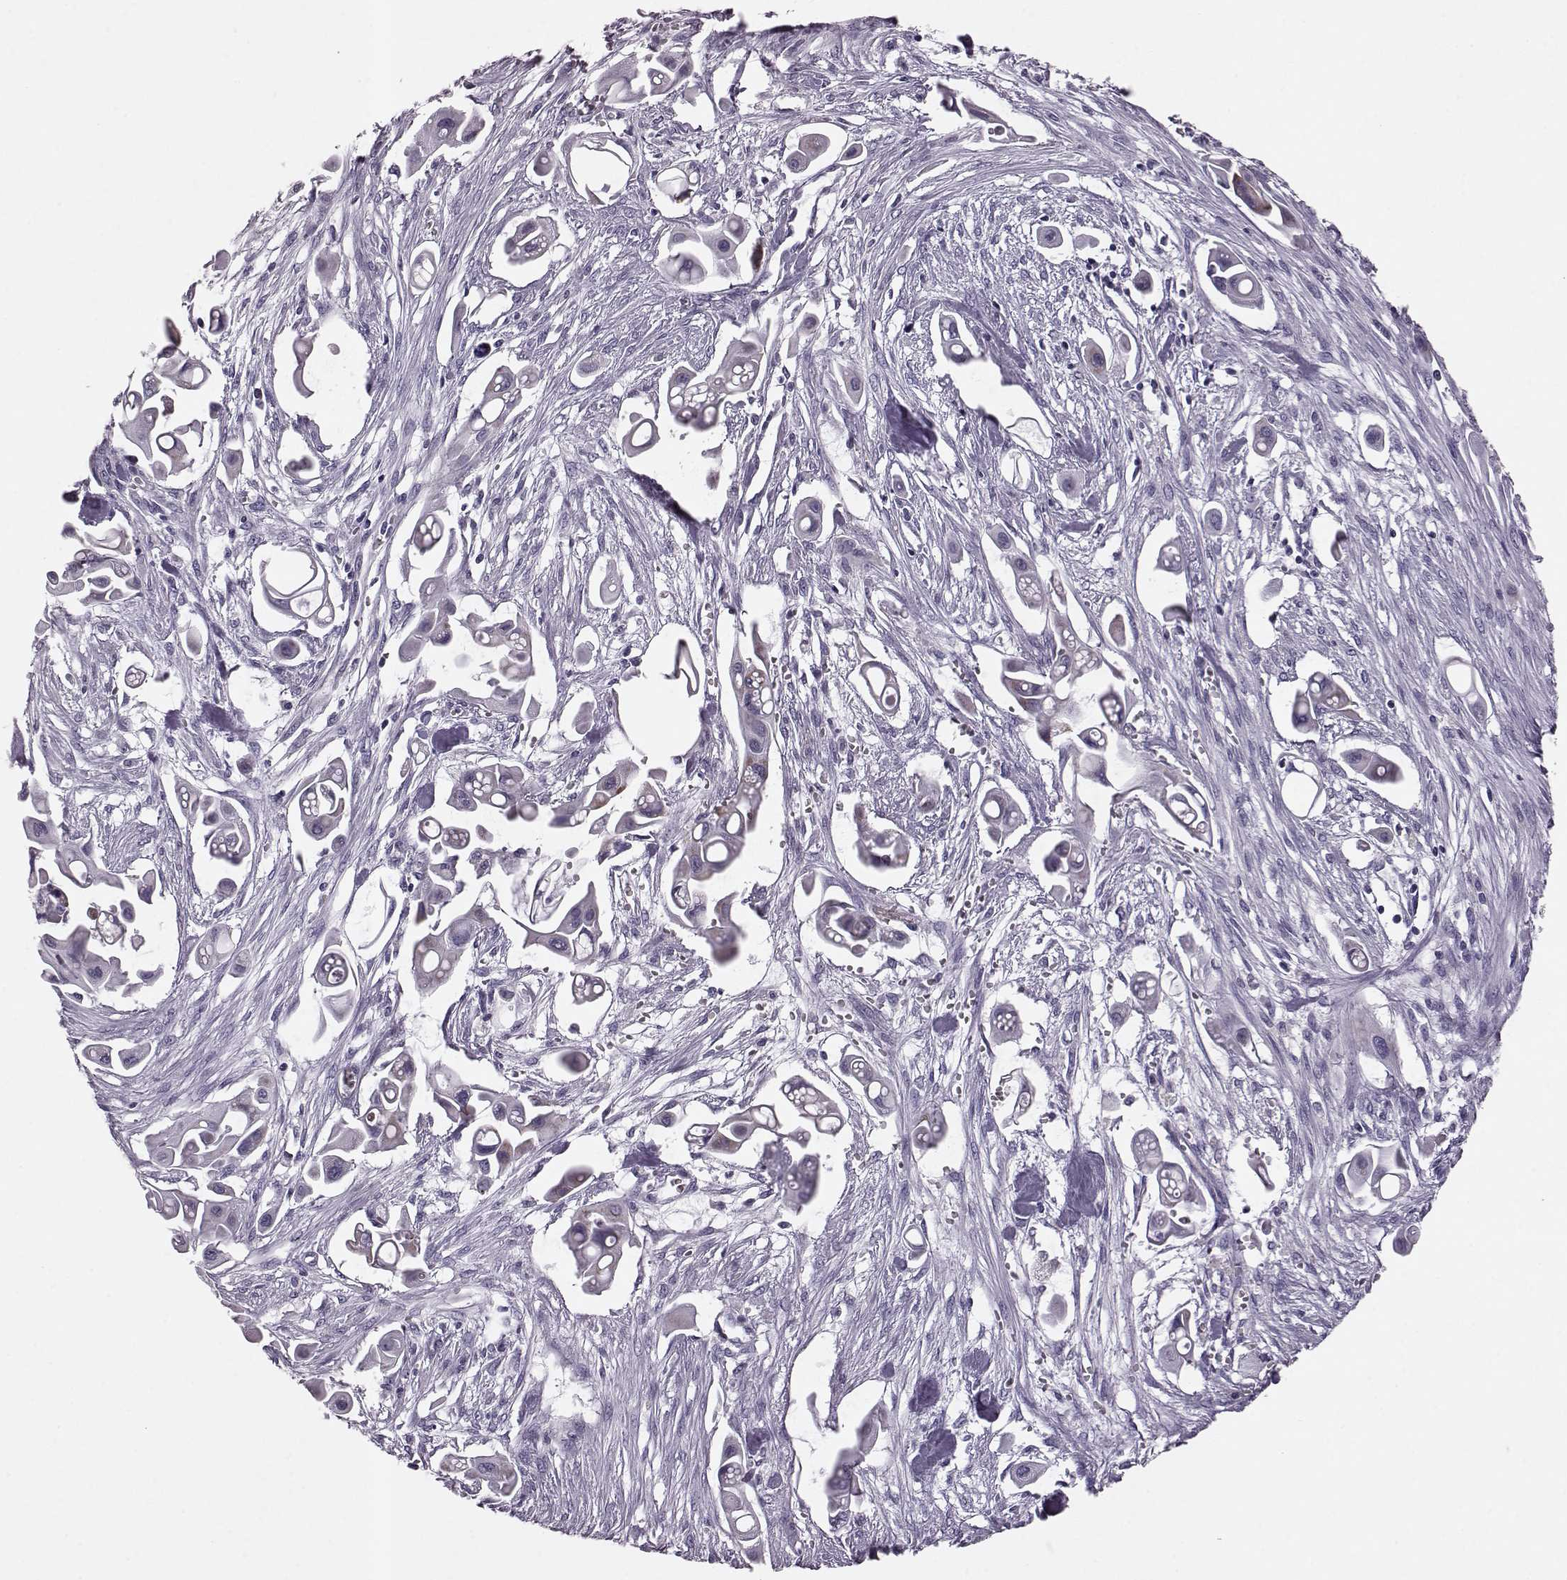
{"staining": {"intensity": "moderate", "quantity": "<25%", "location": "cytoplasmic/membranous"}, "tissue": "pancreatic cancer", "cell_type": "Tumor cells", "image_type": "cancer", "snomed": [{"axis": "morphology", "description": "Adenocarcinoma, NOS"}, {"axis": "topography", "description": "Pancreas"}], "caption": "Protein expression analysis of adenocarcinoma (pancreatic) shows moderate cytoplasmic/membranous staining in about <25% of tumor cells.", "gene": "RIMS2", "patient": {"sex": "male", "age": 50}}